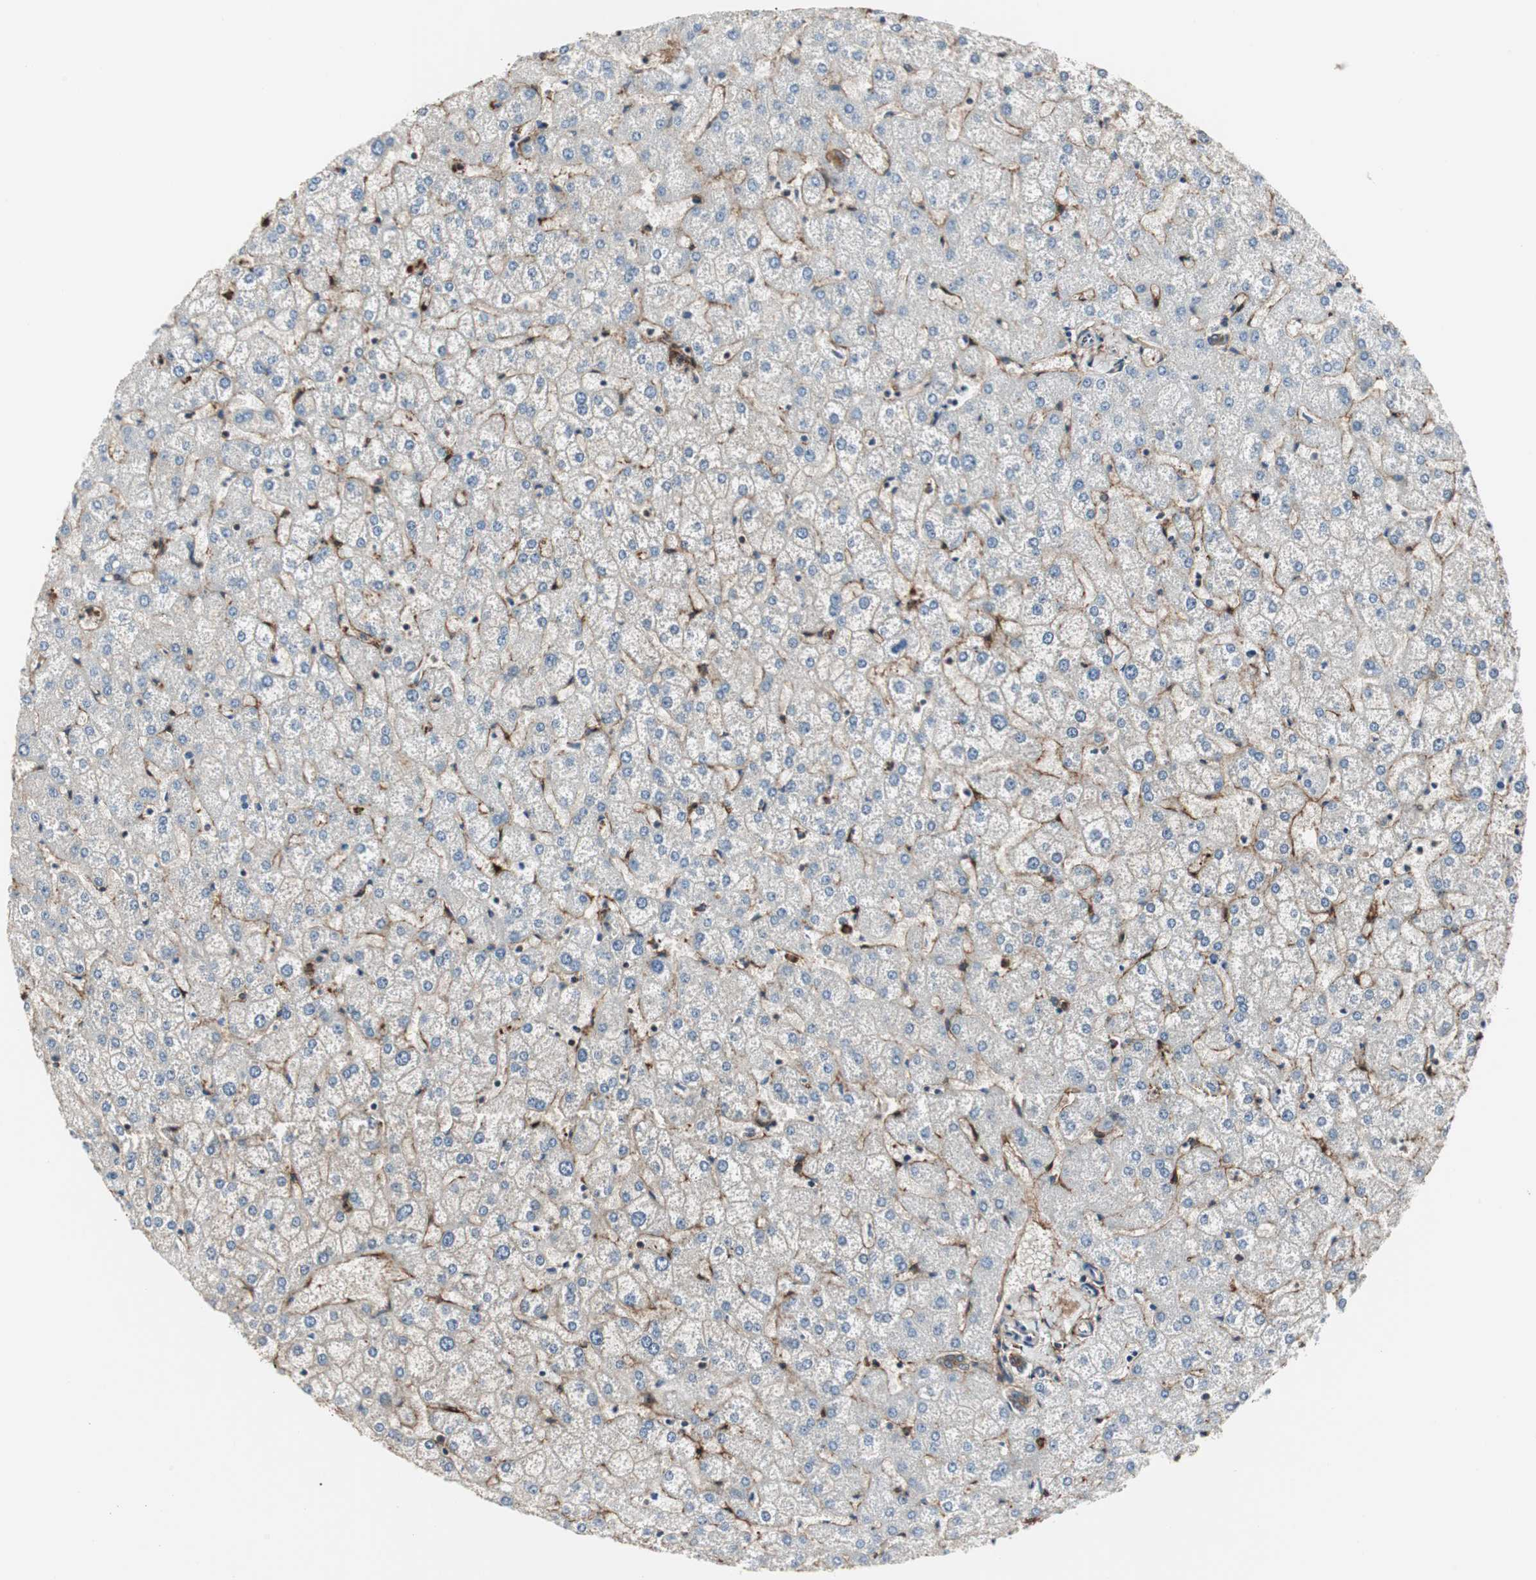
{"staining": {"intensity": "weak", "quantity": ">75%", "location": "cytoplasmic/membranous"}, "tissue": "liver", "cell_type": "Cholangiocytes", "image_type": "normal", "snomed": [{"axis": "morphology", "description": "Normal tissue, NOS"}, {"axis": "topography", "description": "Liver"}], "caption": "Protein analysis of unremarkable liver demonstrates weak cytoplasmic/membranous staining in about >75% of cholangiocytes.", "gene": "PTPN11", "patient": {"sex": "female", "age": 32}}